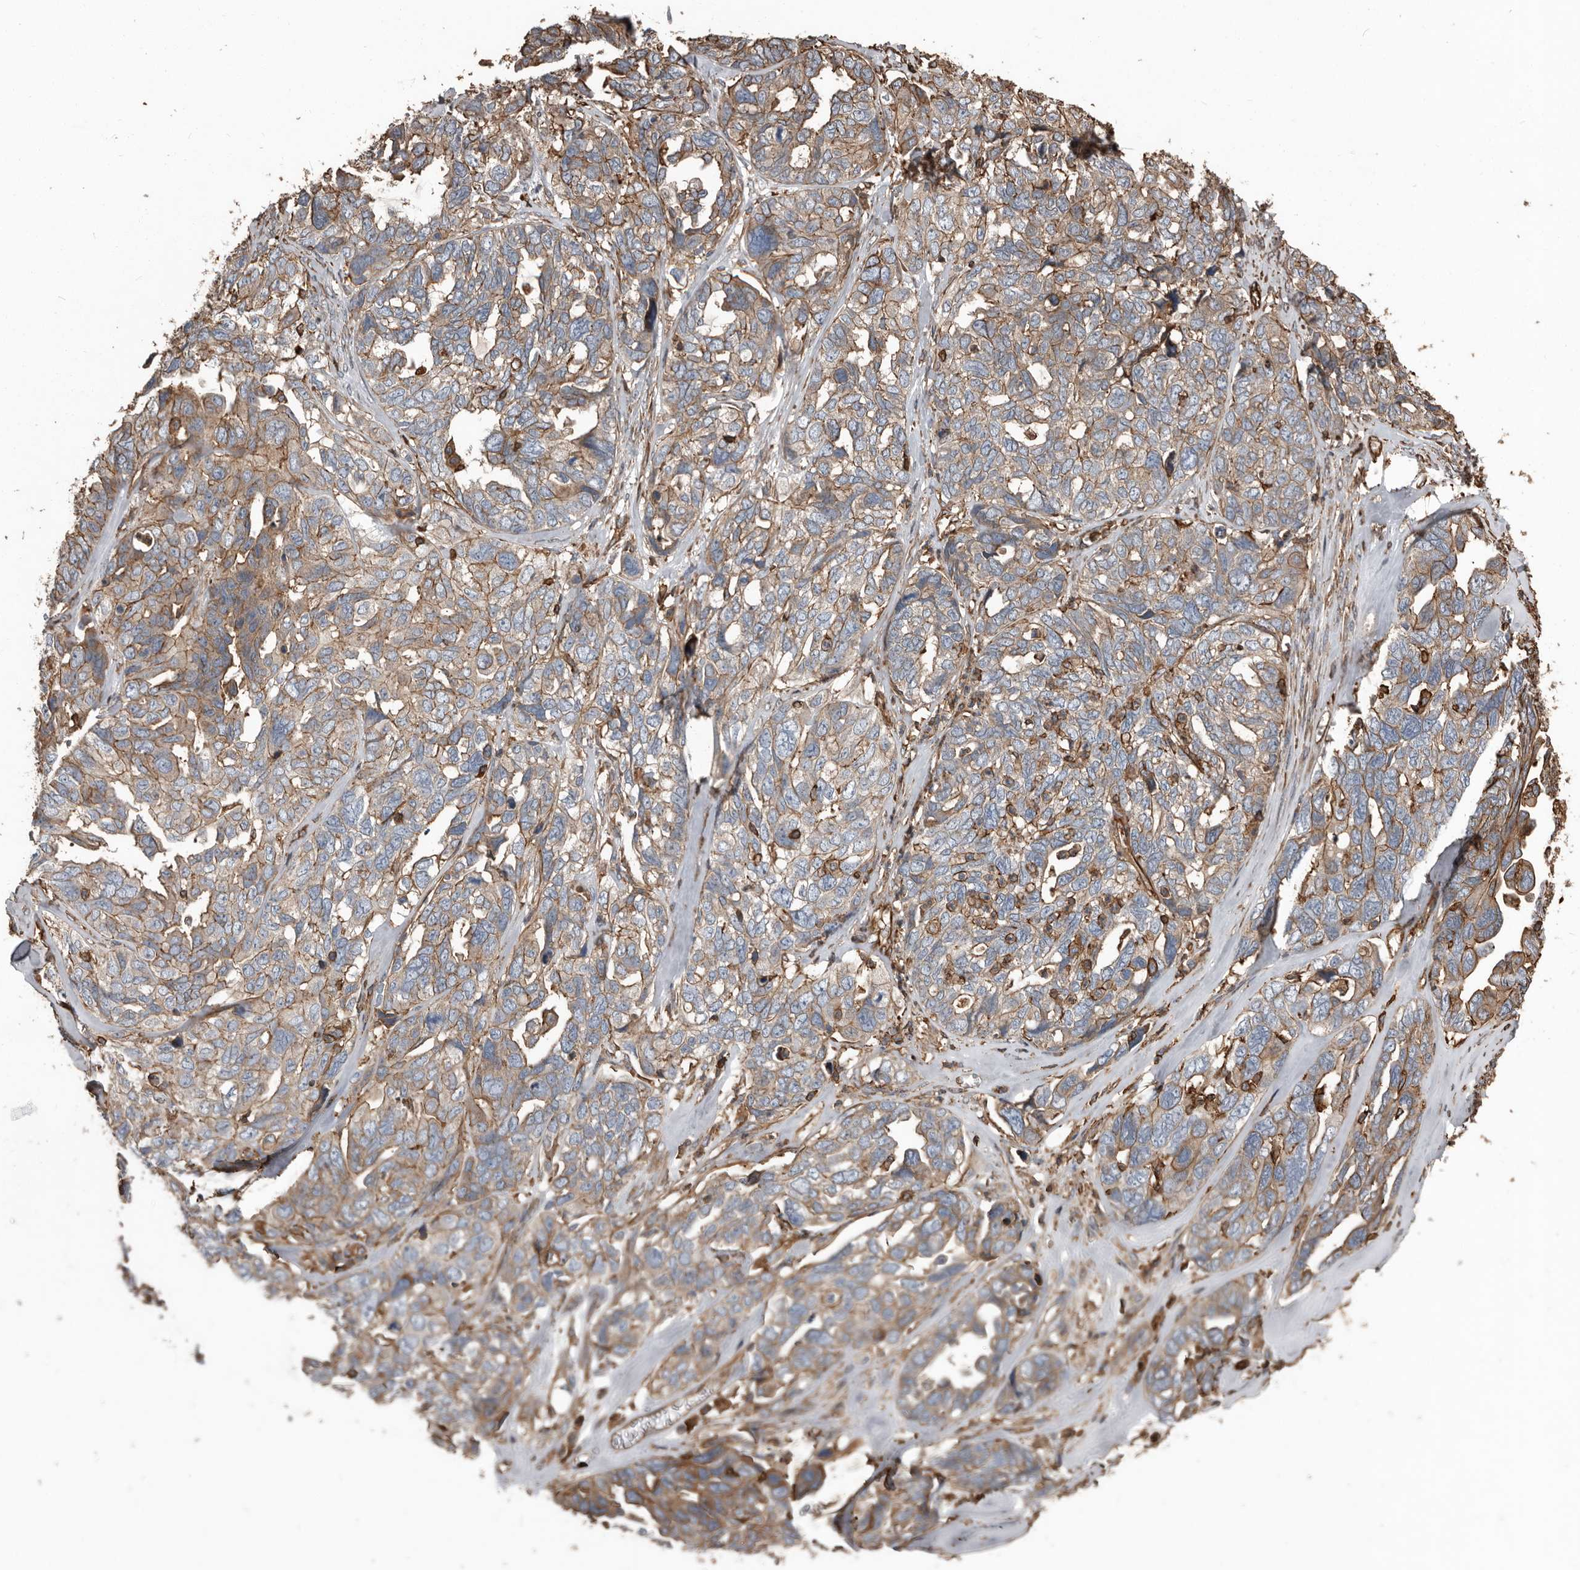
{"staining": {"intensity": "moderate", "quantity": "<25%", "location": "cytoplasmic/membranous"}, "tissue": "ovarian cancer", "cell_type": "Tumor cells", "image_type": "cancer", "snomed": [{"axis": "morphology", "description": "Cystadenocarcinoma, serous, NOS"}, {"axis": "topography", "description": "Ovary"}], "caption": "Brown immunohistochemical staining in human ovarian cancer (serous cystadenocarcinoma) exhibits moderate cytoplasmic/membranous positivity in about <25% of tumor cells. (DAB = brown stain, brightfield microscopy at high magnification).", "gene": "DENND6B", "patient": {"sex": "female", "age": 79}}